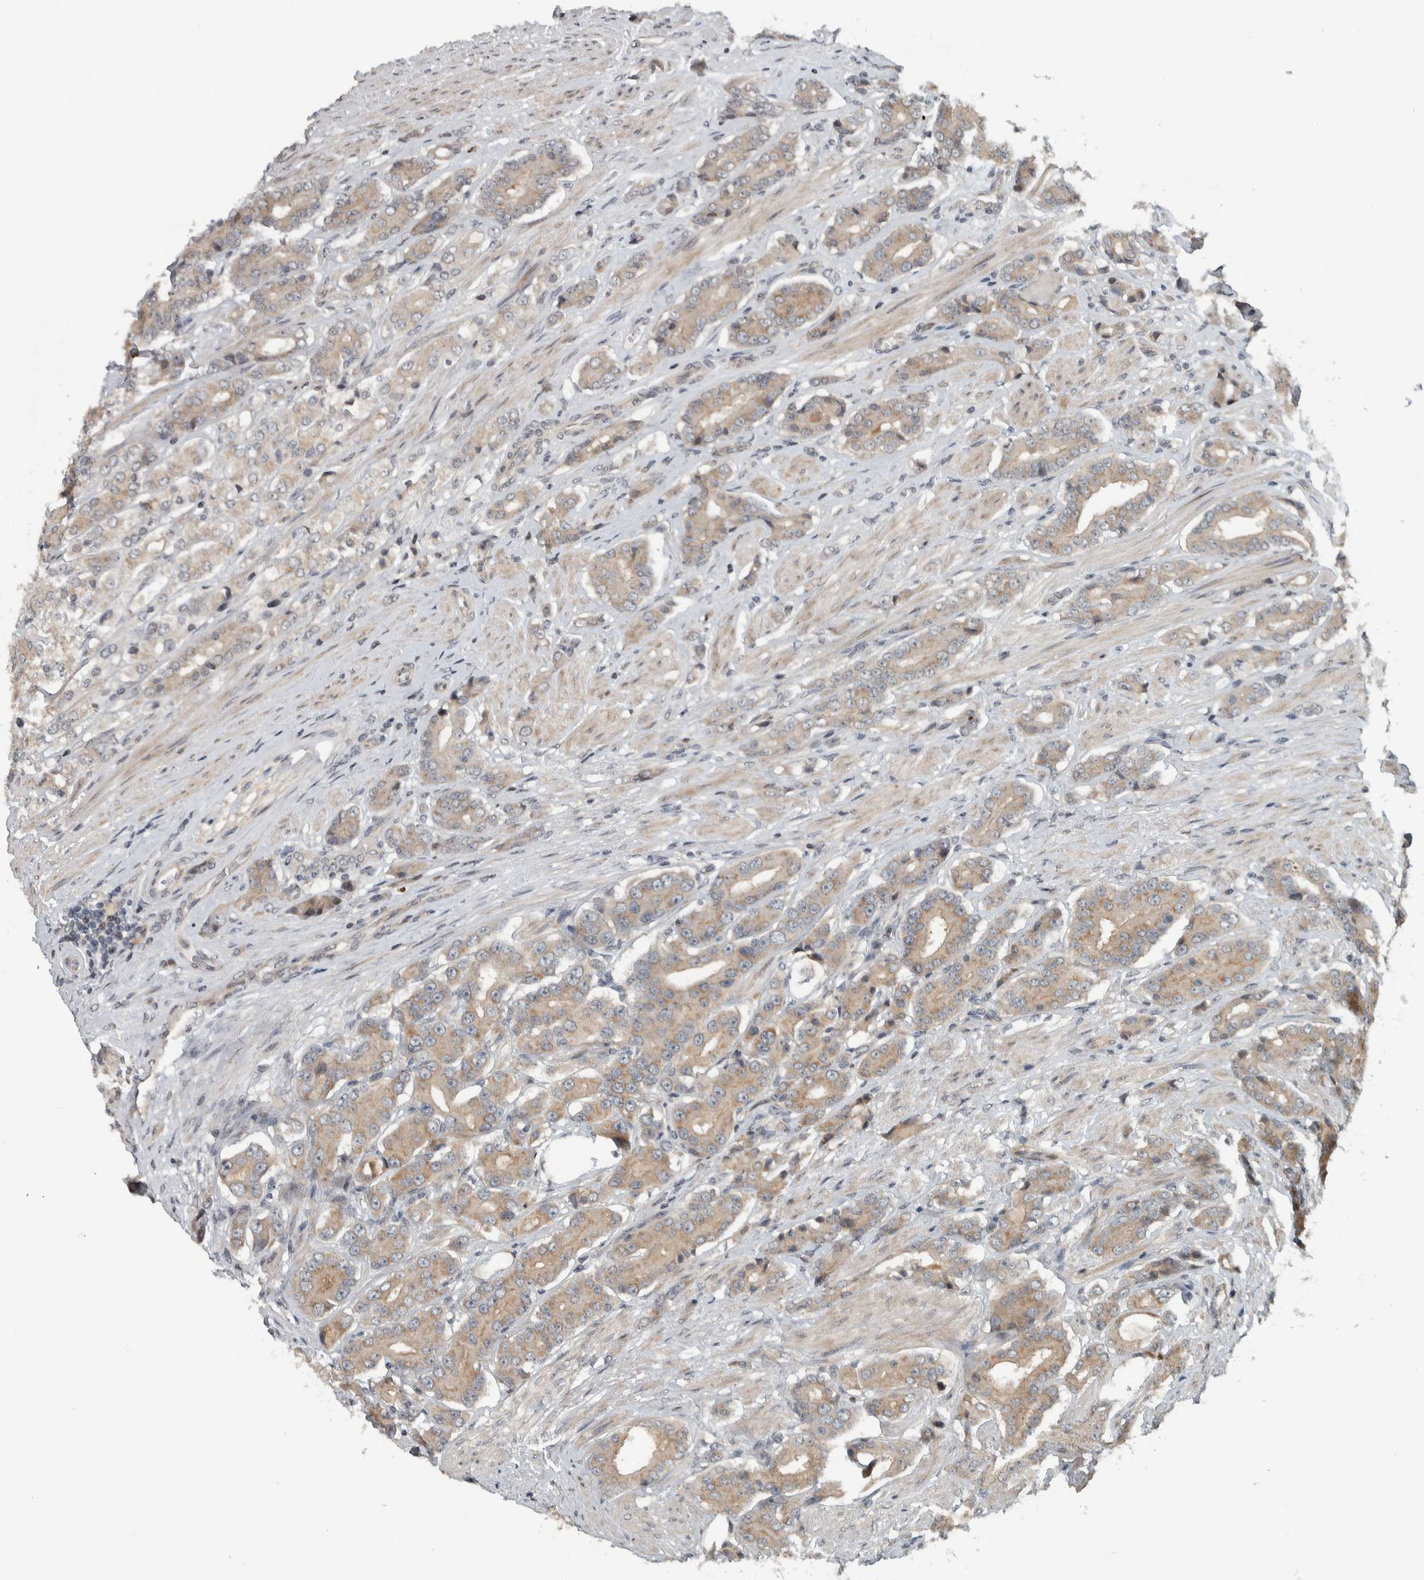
{"staining": {"intensity": "weak", "quantity": ">75%", "location": "cytoplasmic/membranous"}, "tissue": "prostate cancer", "cell_type": "Tumor cells", "image_type": "cancer", "snomed": [{"axis": "morphology", "description": "Adenocarcinoma, High grade"}, {"axis": "topography", "description": "Prostate"}], "caption": "Weak cytoplasmic/membranous positivity for a protein is identified in about >75% of tumor cells of prostate cancer using IHC.", "gene": "NAPG", "patient": {"sex": "male", "age": 71}}